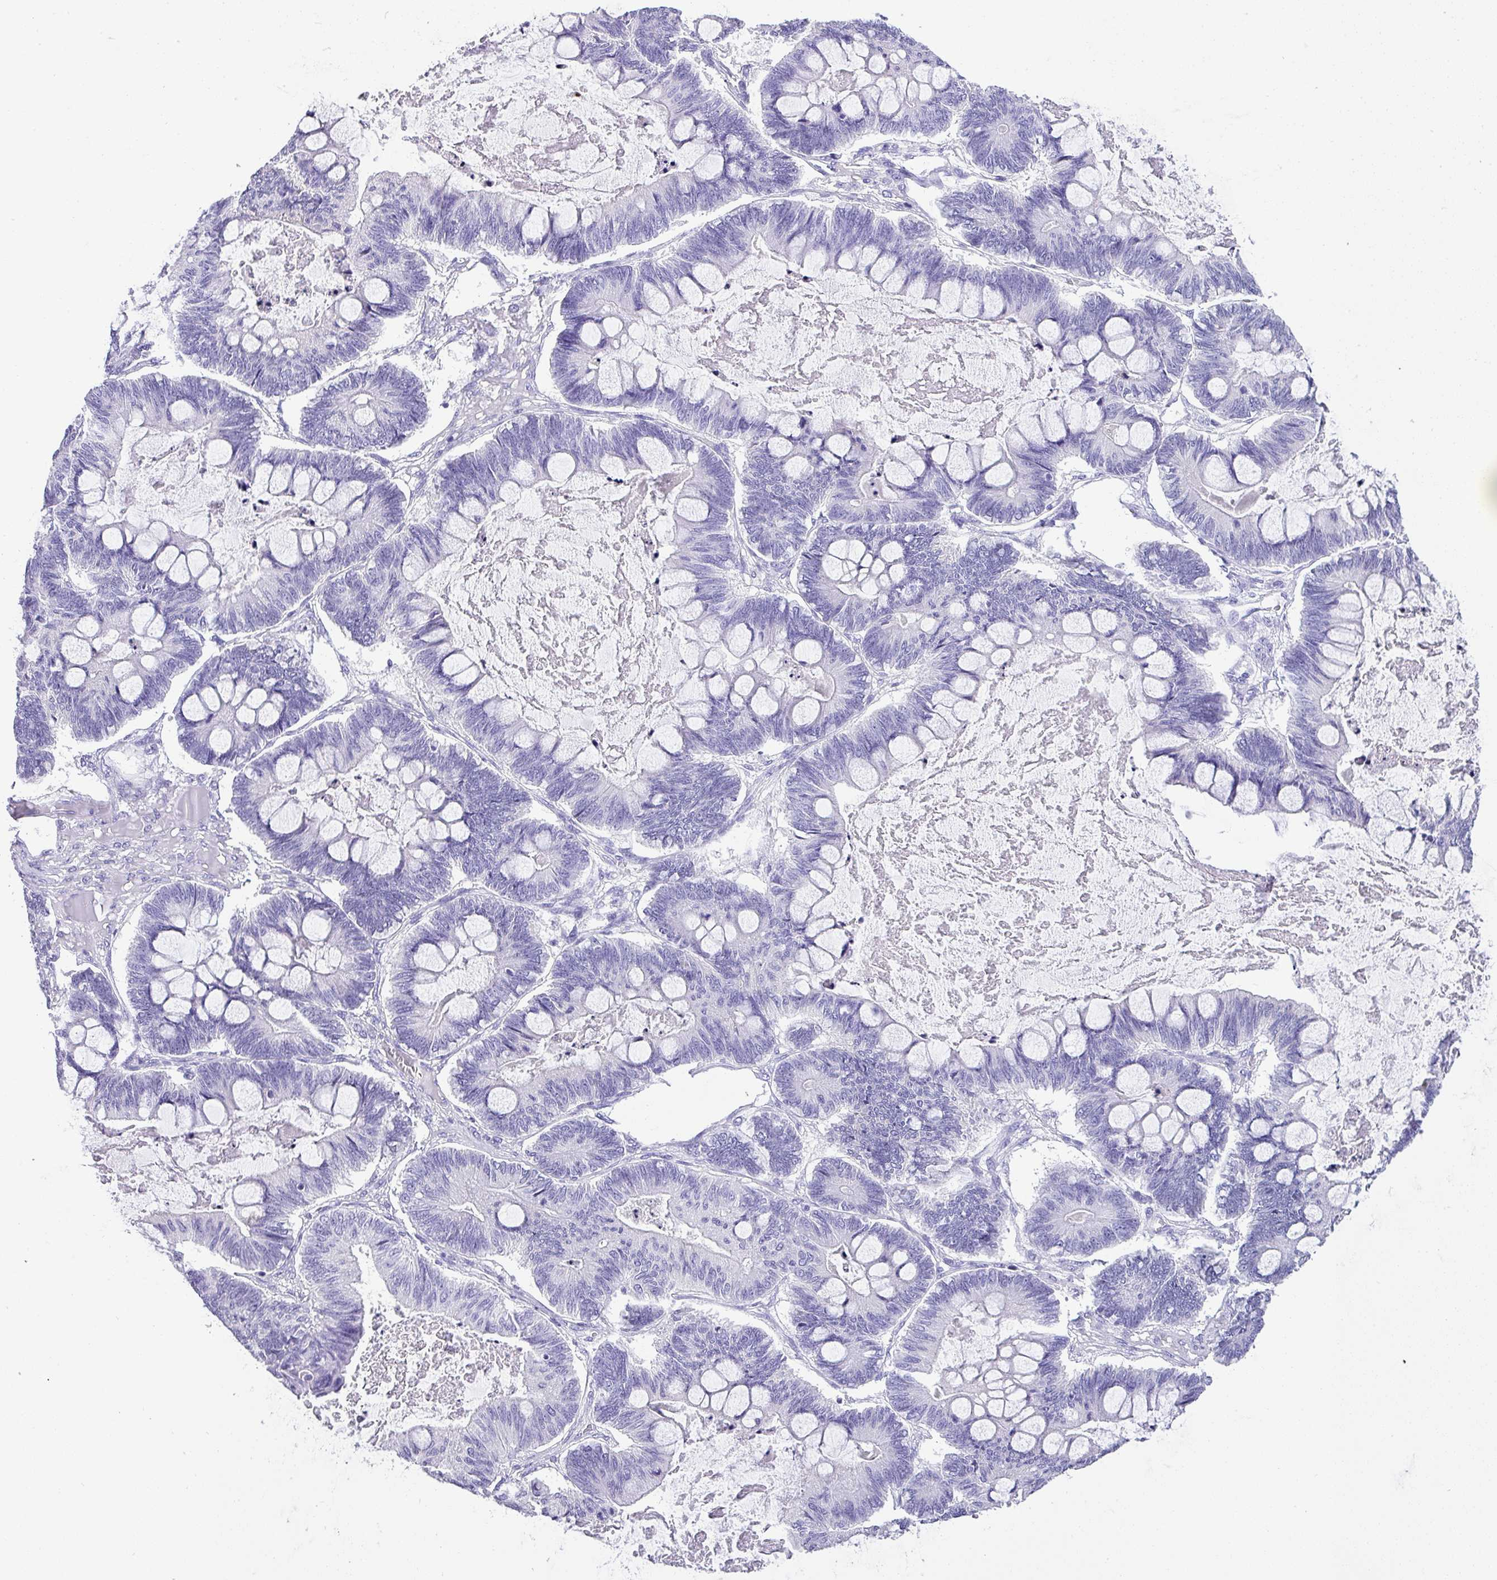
{"staining": {"intensity": "negative", "quantity": "none", "location": "none"}, "tissue": "ovarian cancer", "cell_type": "Tumor cells", "image_type": "cancer", "snomed": [{"axis": "morphology", "description": "Cystadenocarcinoma, mucinous, NOS"}, {"axis": "topography", "description": "Ovary"}], "caption": "Immunohistochemistry (IHC) histopathology image of ovarian cancer stained for a protein (brown), which shows no staining in tumor cells.", "gene": "MUC21", "patient": {"sex": "female", "age": 61}}